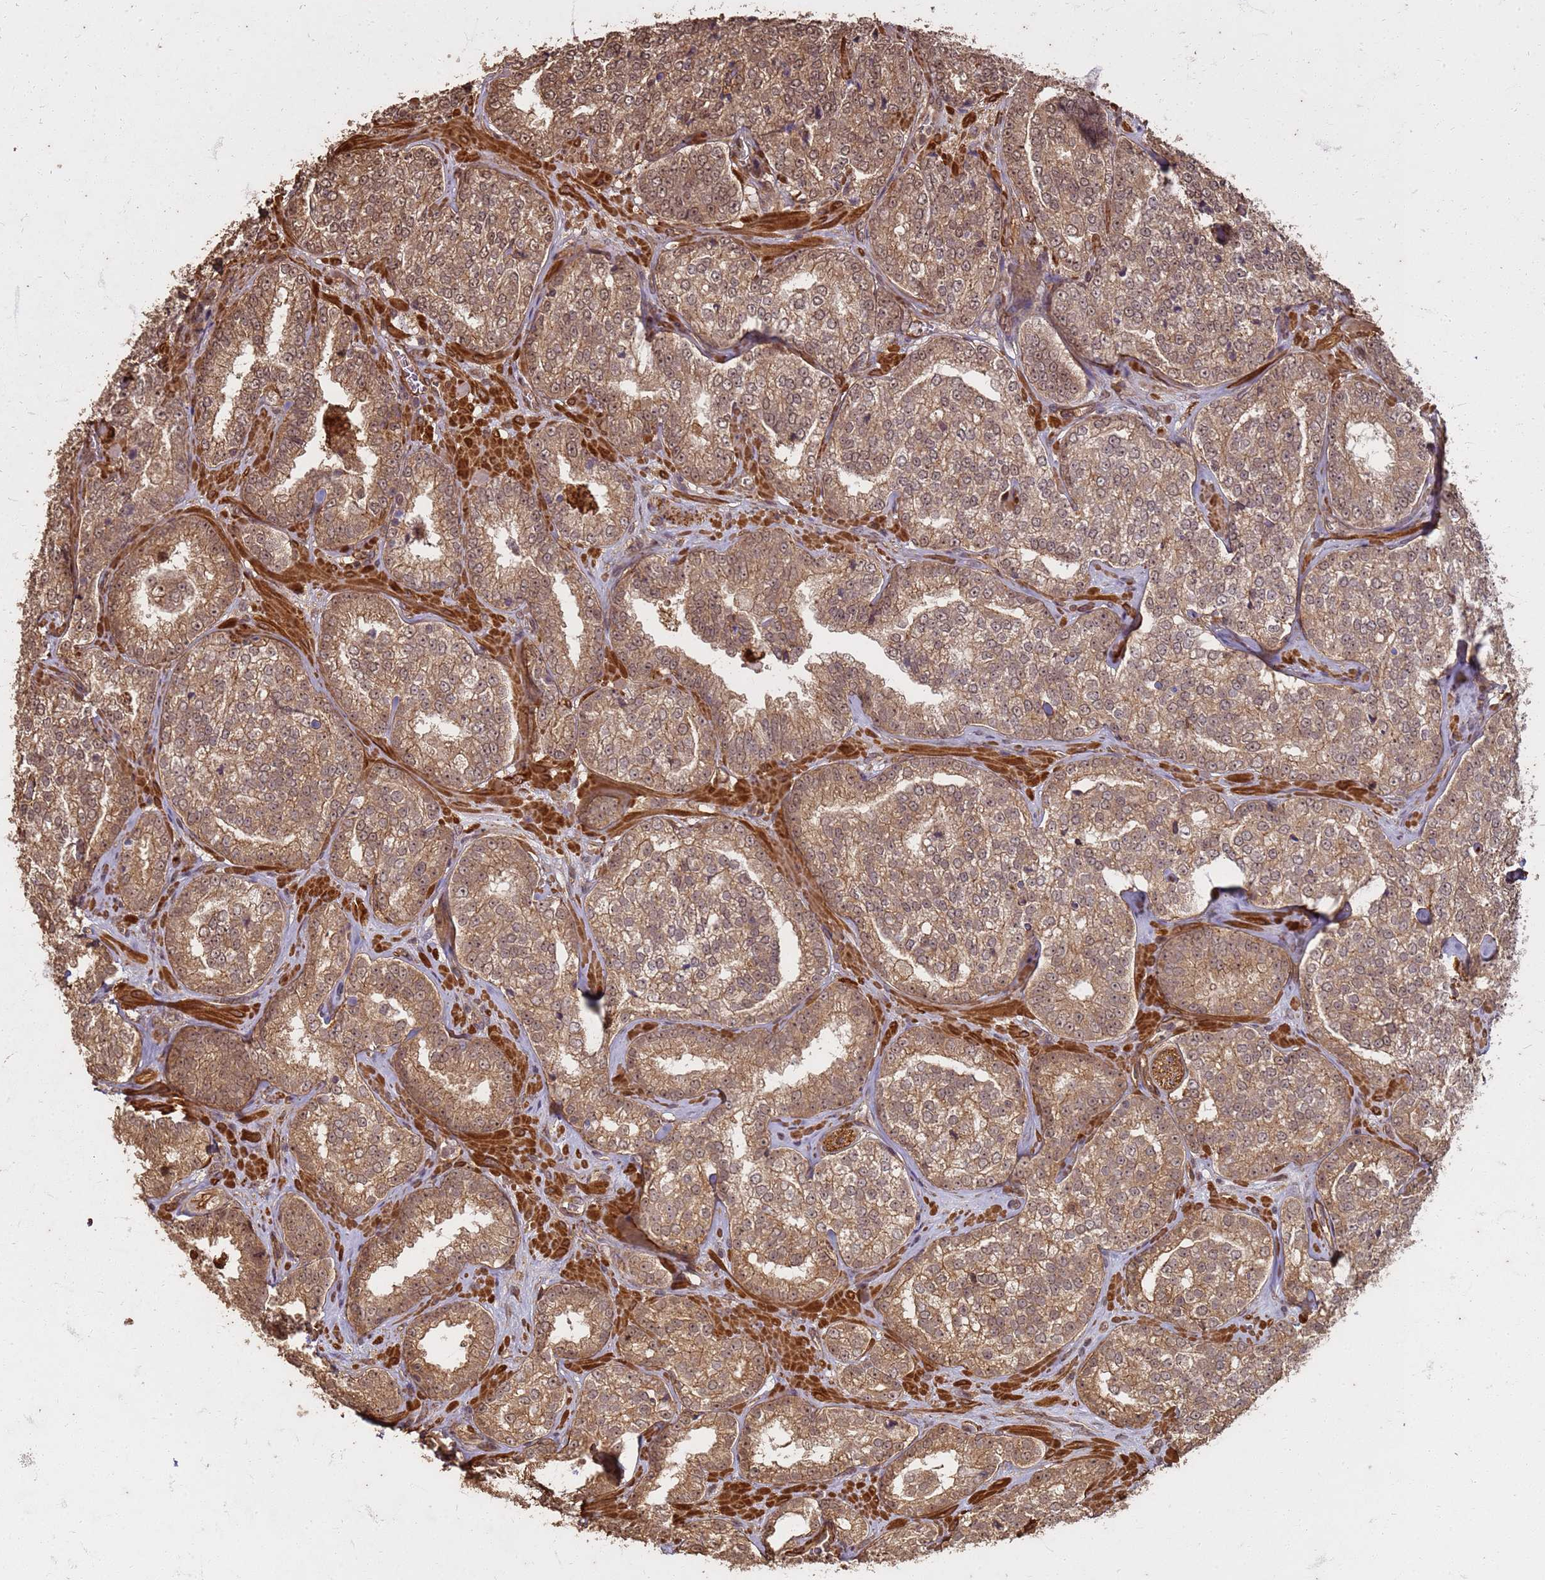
{"staining": {"intensity": "moderate", "quantity": ">75%", "location": "cytoplasmic/membranous,nuclear"}, "tissue": "prostate cancer", "cell_type": "Tumor cells", "image_type": "cancer", "snomed": [{"axis": "morphology", "description": "Normal tissue, NOS"}, {"axis": "morphology", "description": "Adenocarcinoma, High grade"}, {"axis": "topography", "description": "Prostate"}], "caption": "DAB immunohistochemical staining of human prostate cancer (adenocarcinoma (high-grade)) demonstrates moderate cytoplasmic/membranous and nuclear protein expression in approximately >75% of tumor cells.", "gene": "KIF26A", "patient": {"sex": "male", "age": 83}}